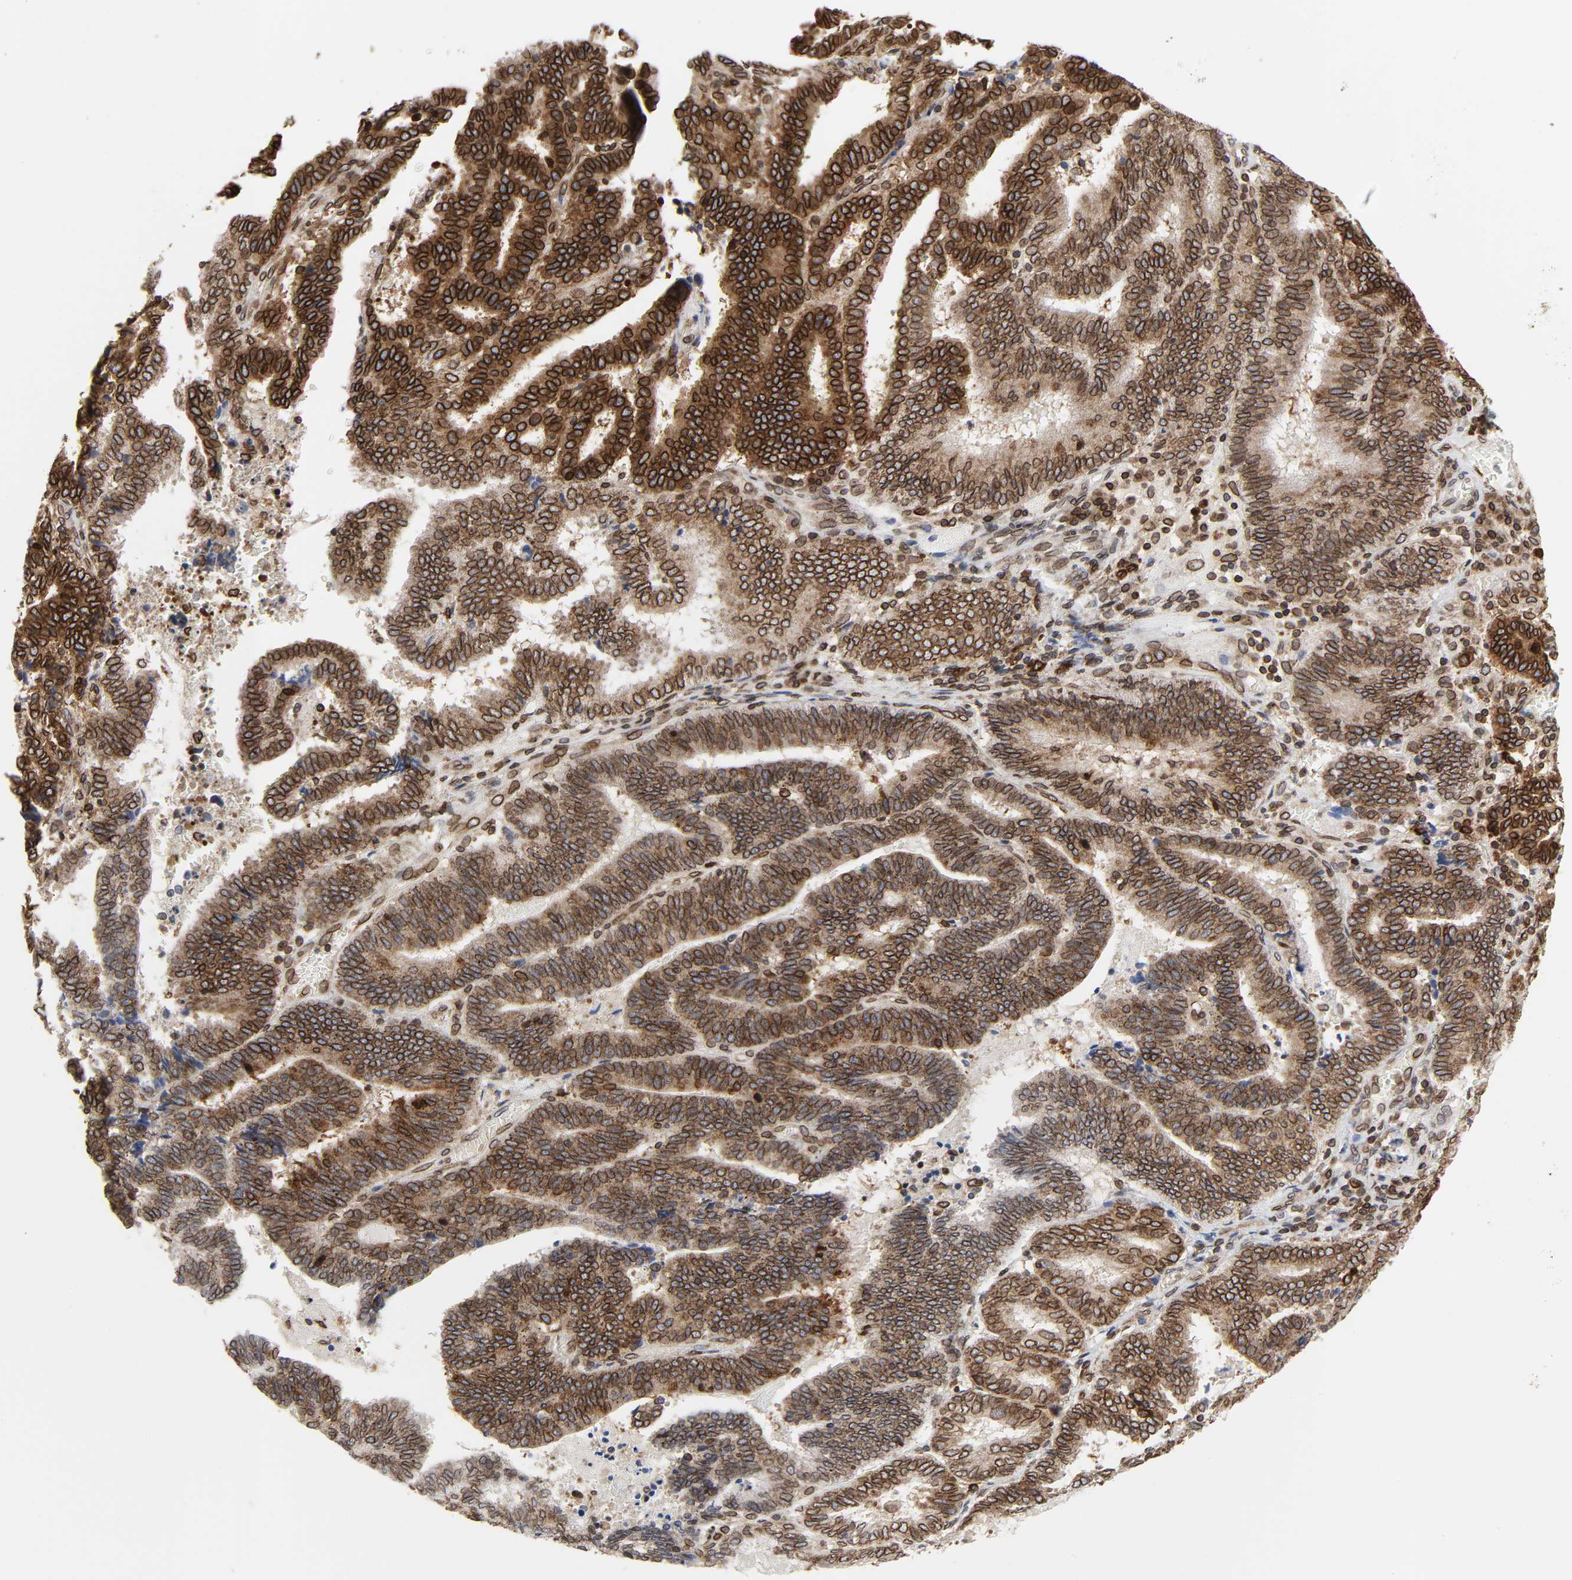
{"staining": {"intensity": "strong", "quantity": ">75%", "location": "cytoplasmic/membranous,nuclear"}, "tissue": "endometrial cancer", "cell_type": "Tumor cells", "image_type": "cancer", "snomed": [{"axis": "morphology", "description": "Adenocarcinoma, NOS"}, {"axis": "topography", "description": "Uterus"}], "caption": "IHC (DAB) staining of endometrial adenocarcinoma demonstrates strong cytoplasmic/membranous and nuclear protein staining in about >75% of tumor cells.", "gene": "RANGAP1", "patient": {"sex": "female", "age": 83}}